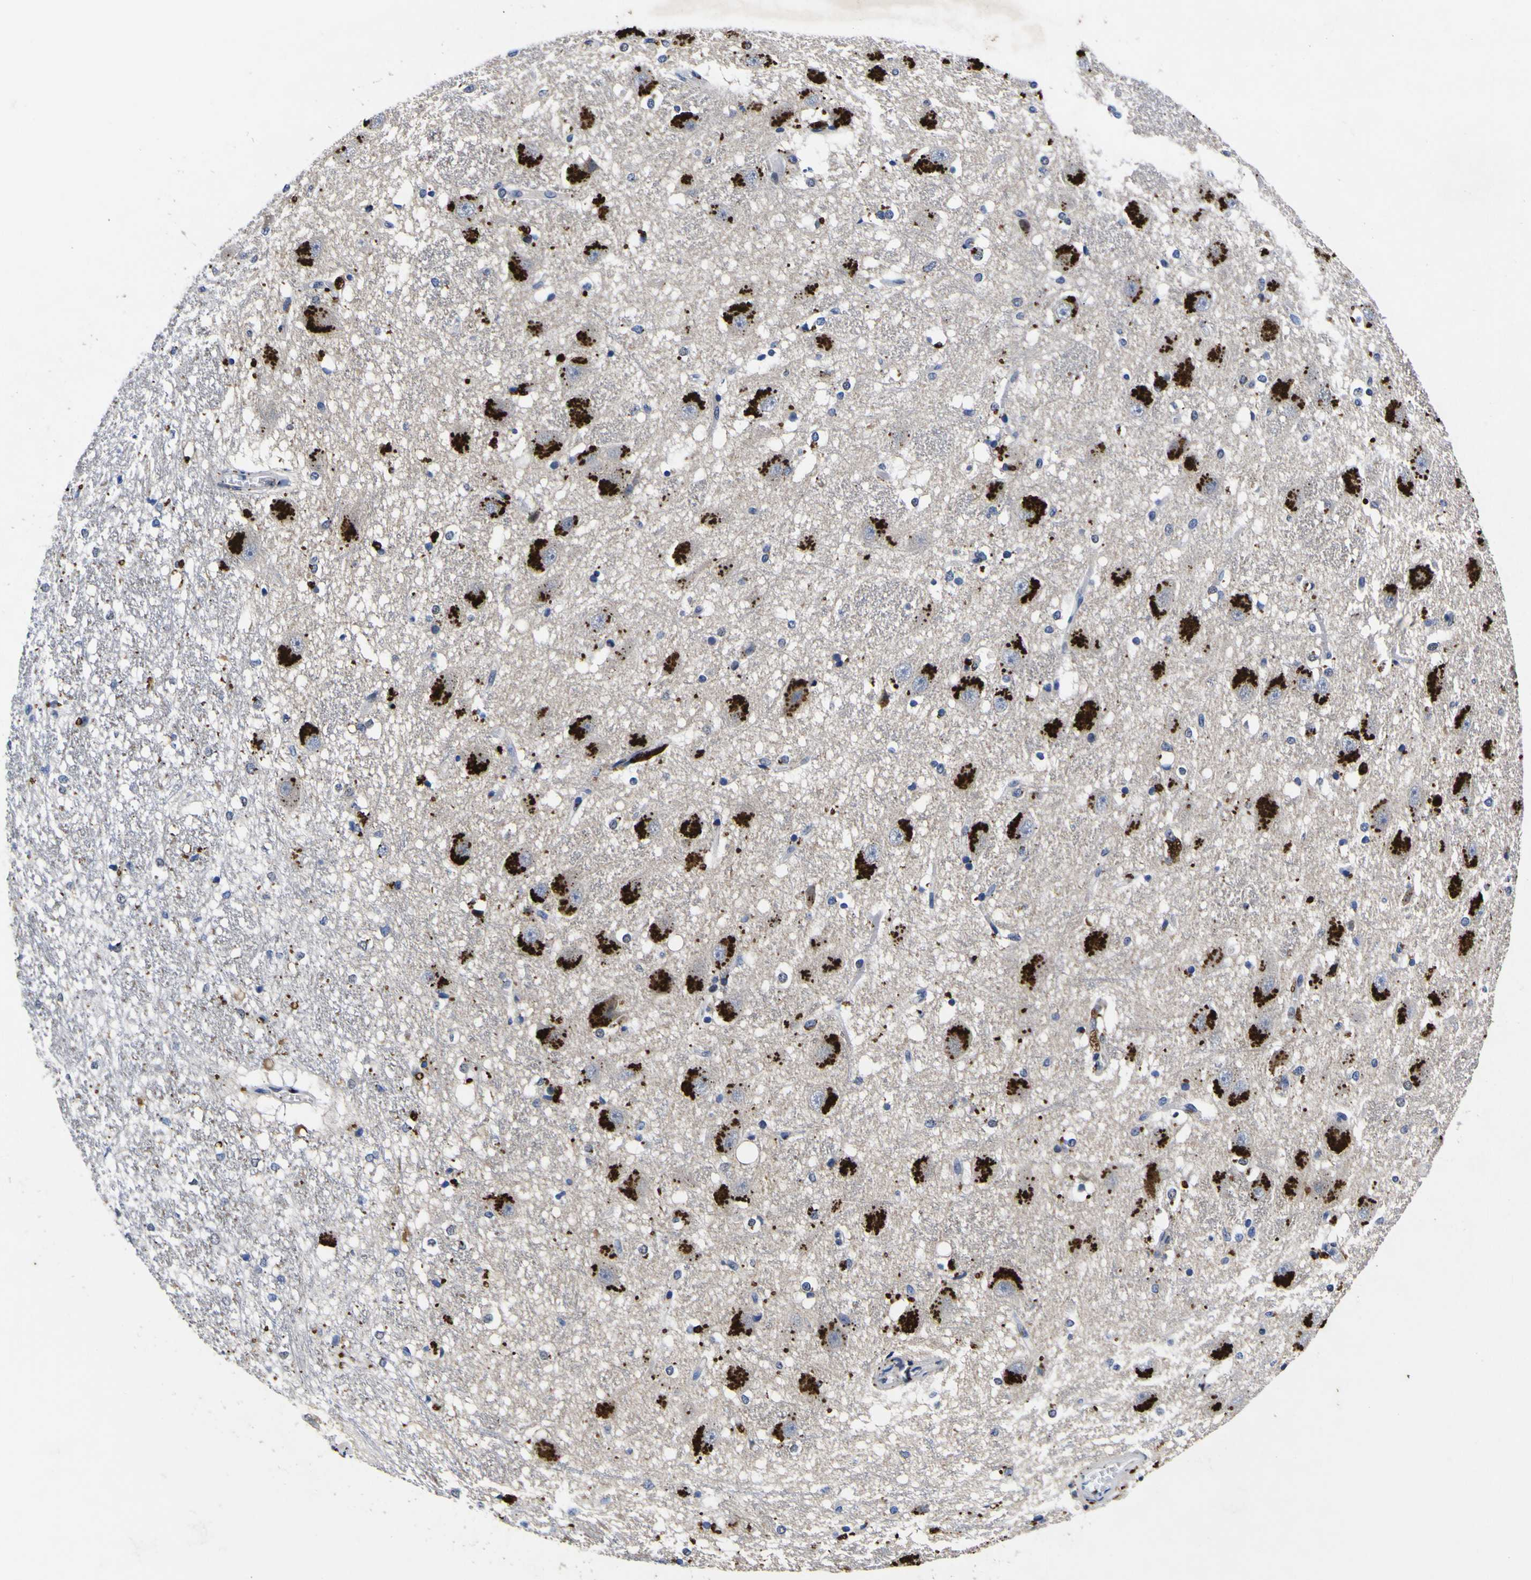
{"staining": {"intensity": "moderate", "quantity": "<25%", "location": "cytoplasmic/membranous"}, "tissue": "hippocampus", "cell_type": "Glial cells", "image_type": "normal", "snomed": [{"axis": "morphology", "description": "Normal tissue, NOS"}, {"axis": "topography", "description": "Hippocampus"}], "caption": "This histopathology image exhibits normal hippocampus stained with IHC to label a protein in brown. The cytoplasmic/membranous of glial cells show moderate positivity for the protein. Nuclei are counter-stained blue.", "gene": "IGFLR1", "patient": {"sex": "female", "age": 19}}